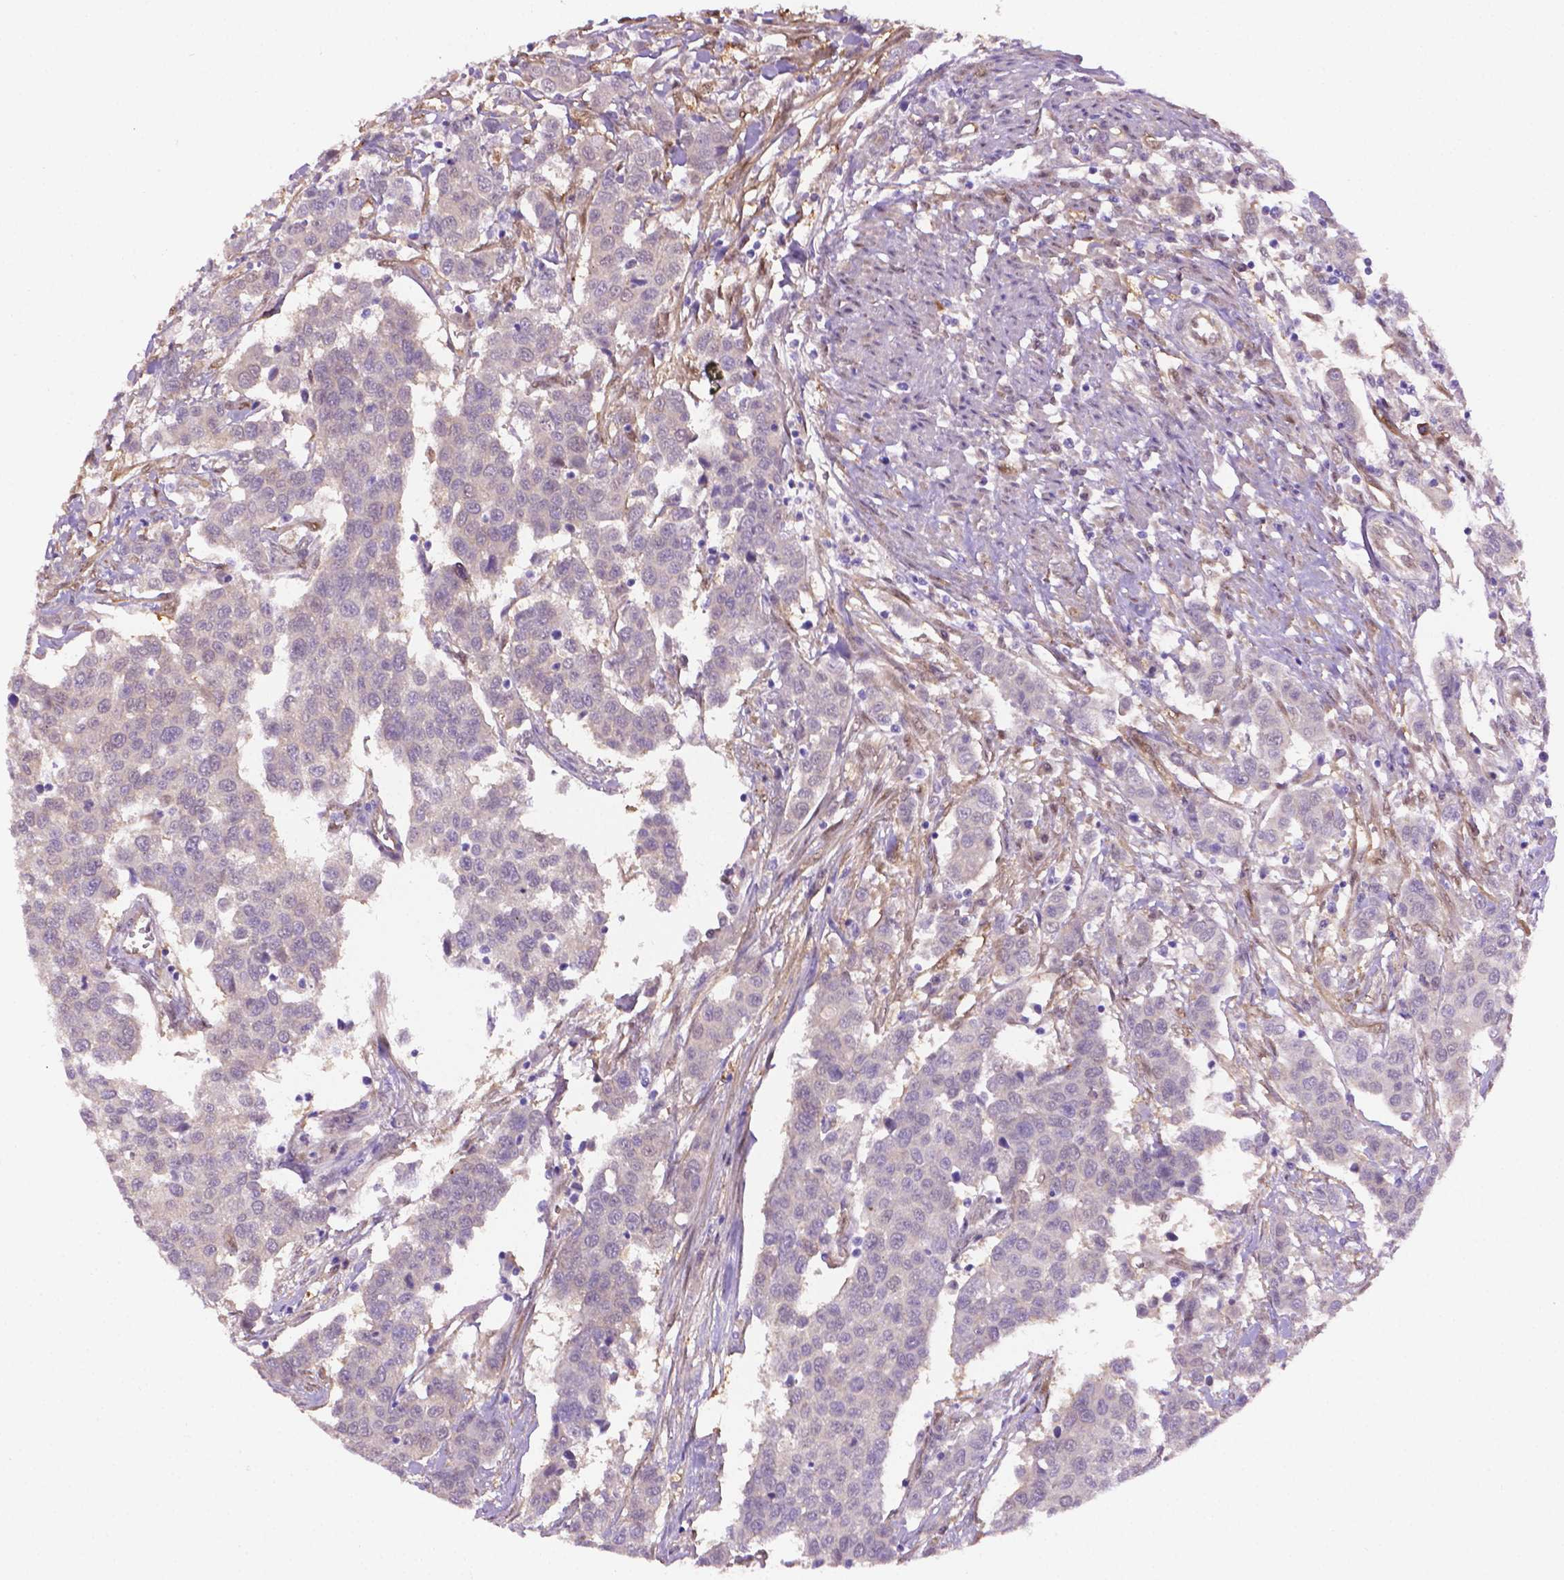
{"staining": {"intensity": "negative", "quantity": "none", "location": "none"}, "tissue": "urothelial cancer", "cell_type": "Tumor cells", "image_type": "cancer", "snomed": [{"axis": "morphology", "description": "Urothelial carcinoma, High grade"}, {"axis": "topography", "description": "Urinary bladder"}], "caption": "A high-resolution image shows immunohistochemistry (IHC) staining of urothelial carcinoma (high-grade), which displays no significant staining in tumor cells. The staining is performed using DAB brown chromogen with nuclei counter-stained in using hematoxylin.", "gene": "CLIC4", "patient": {"sex": "female", "age": 58}}